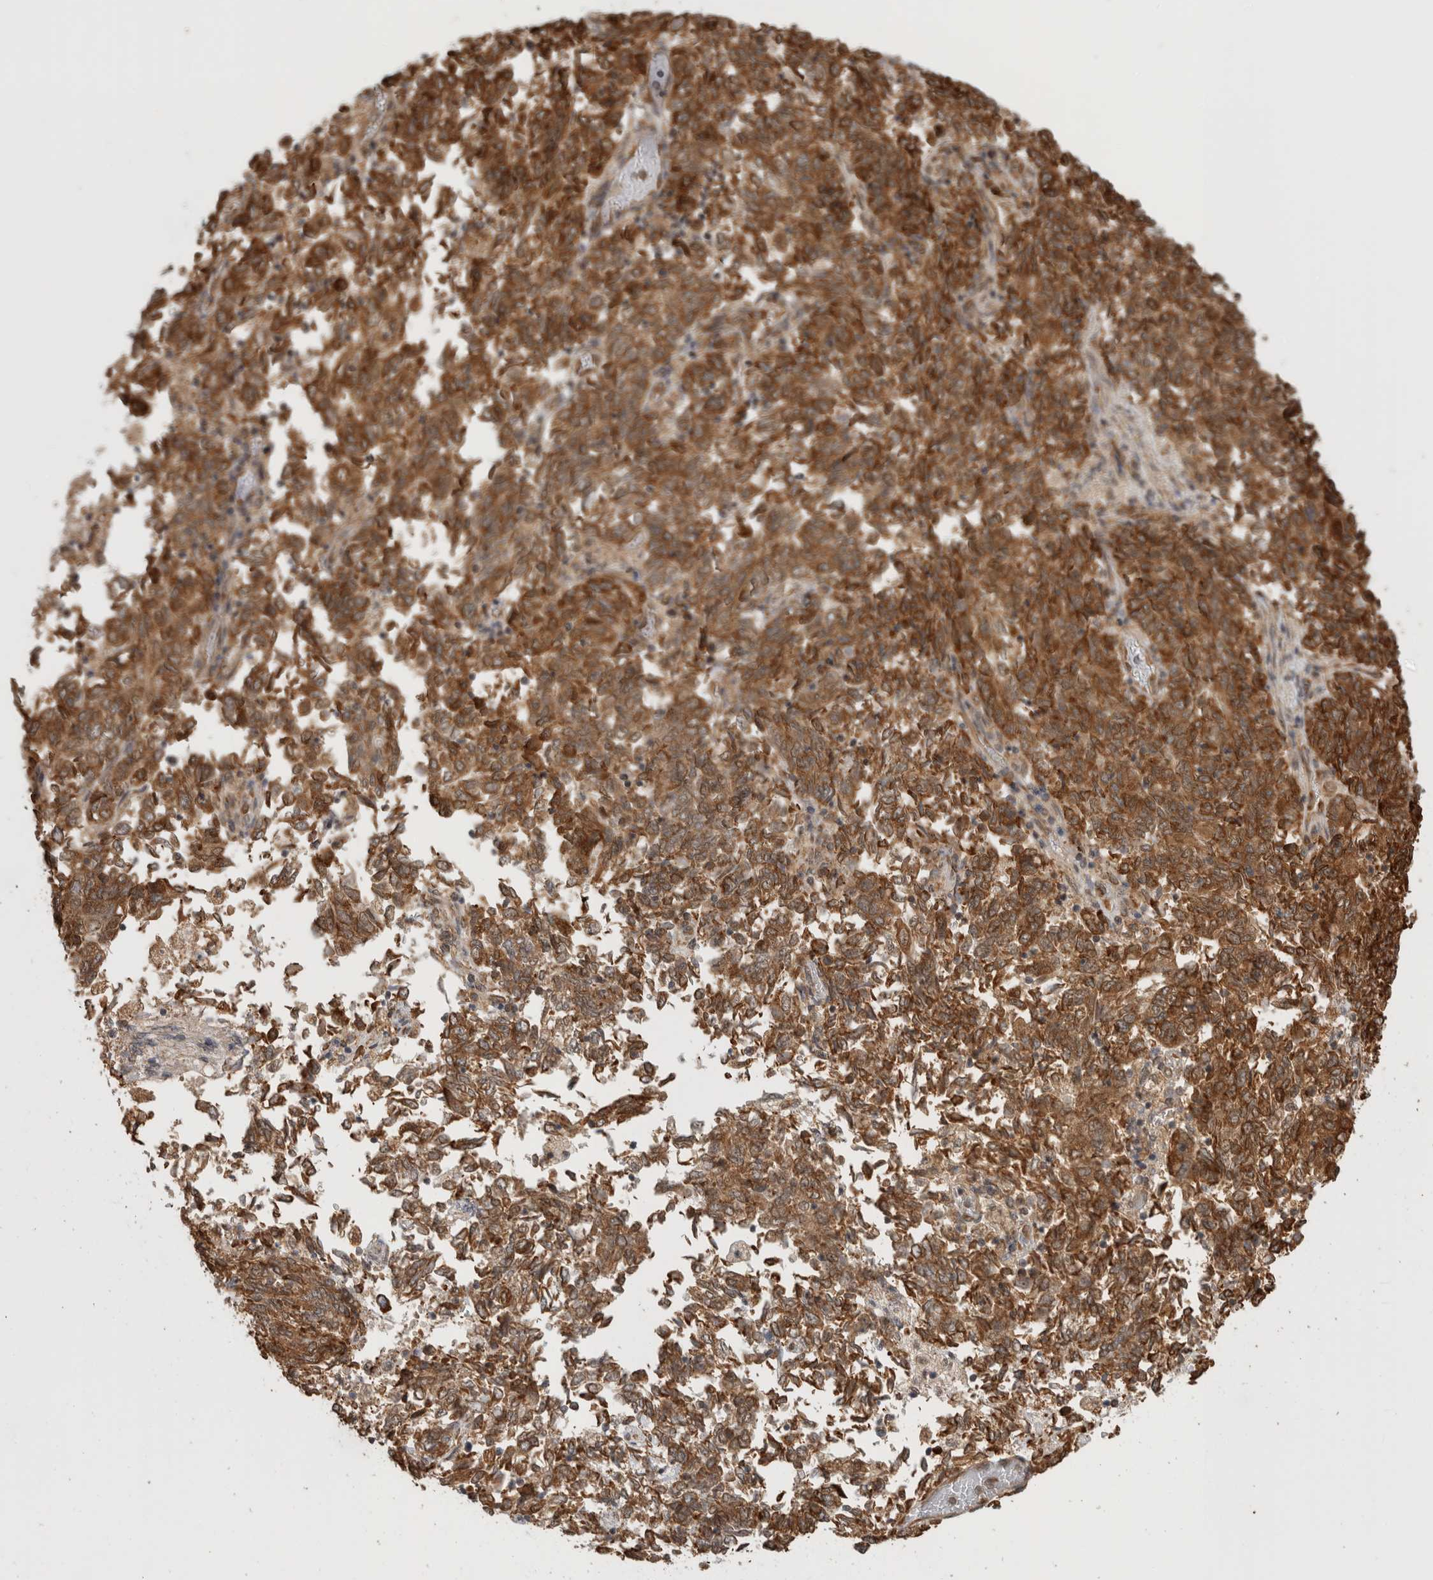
{"staining": {"intensity": "moderate", "quantity": ">75%", "location": "cytoplasmic/membranous"}, "tissue": "endometrial cancer", "cell_type": "Tumor cells", "image_type": "cancer", "snomed": [{"axis": "morphology", "description": "Adenocarcinoma, NOS"}, {"axis": "topography", "description": "Endometrium"}], "caption": "Immunohistochemistry (IHC) image of human endometrial cancer (adenocarcinoma) stained for a protein (brown), which demonstrates medium levels of moderate cytoplasmic/membranous positivity in approximately >75% of tumor cells.", "gene": "MS4A7", "patient": {"sex": "female", "age": 80}}